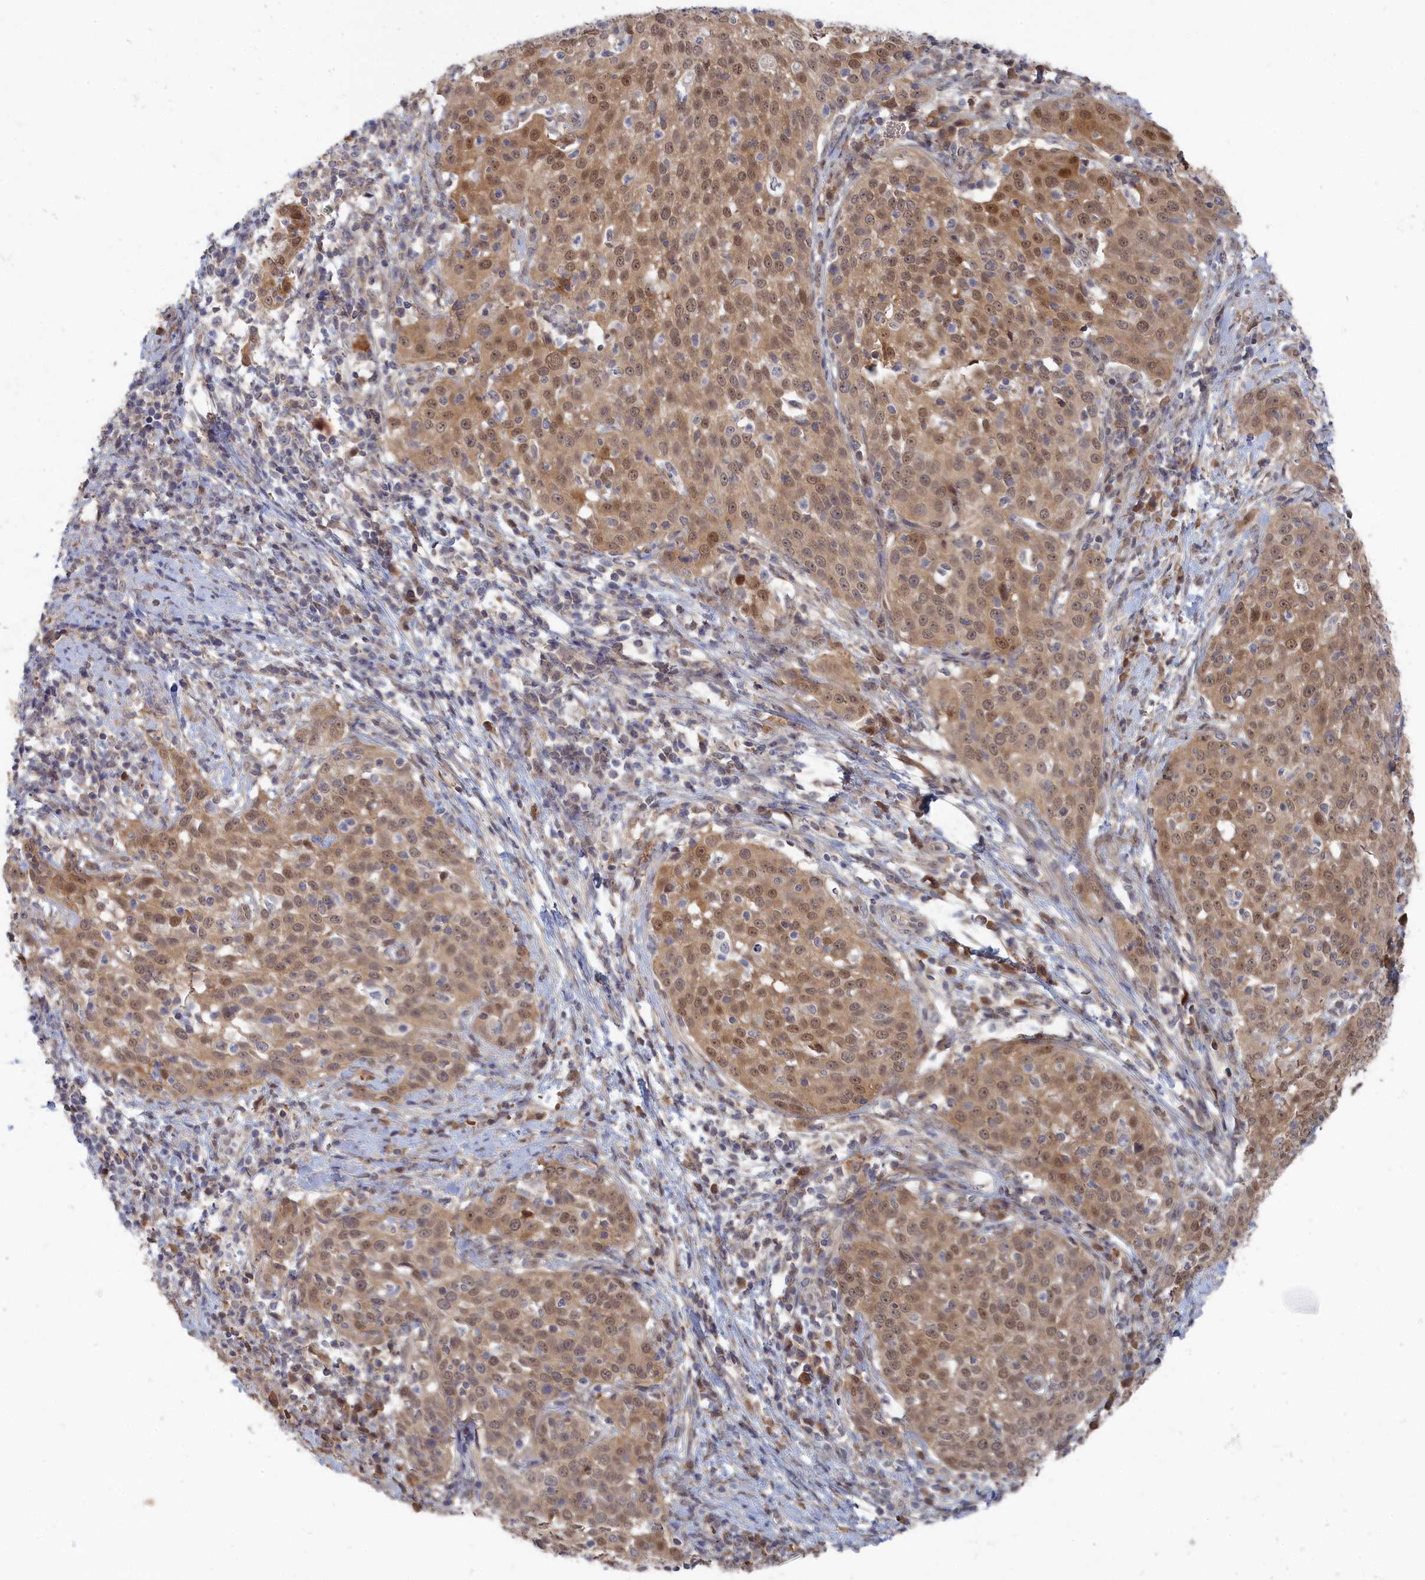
{"staining": {"intensity": "moderate", "quantity": ">75%", "location": "cytoplasmic/membranous,nuclear"}, "tissue": "cervical cancer", "cell_type": "Tumor cells", "image_type": "cancer", "snomed": [{"axis": "morphology", "description": "Squamous cell carcinoma, NOS"}, {"axis": "topography", "description": "Cervix"}], "caption": "The micrograph exhibits staining of cervical cancer (squamous cell carcinoma), revealing moderate cytoplasmic/membranous and nuclear protein expression (brown color) within tumor cells. The protein of interest is shown in brown color, while the nuclei are stained blue.", "gene": "IRGQ", "patient": {"sex": "female", "age": 57}}